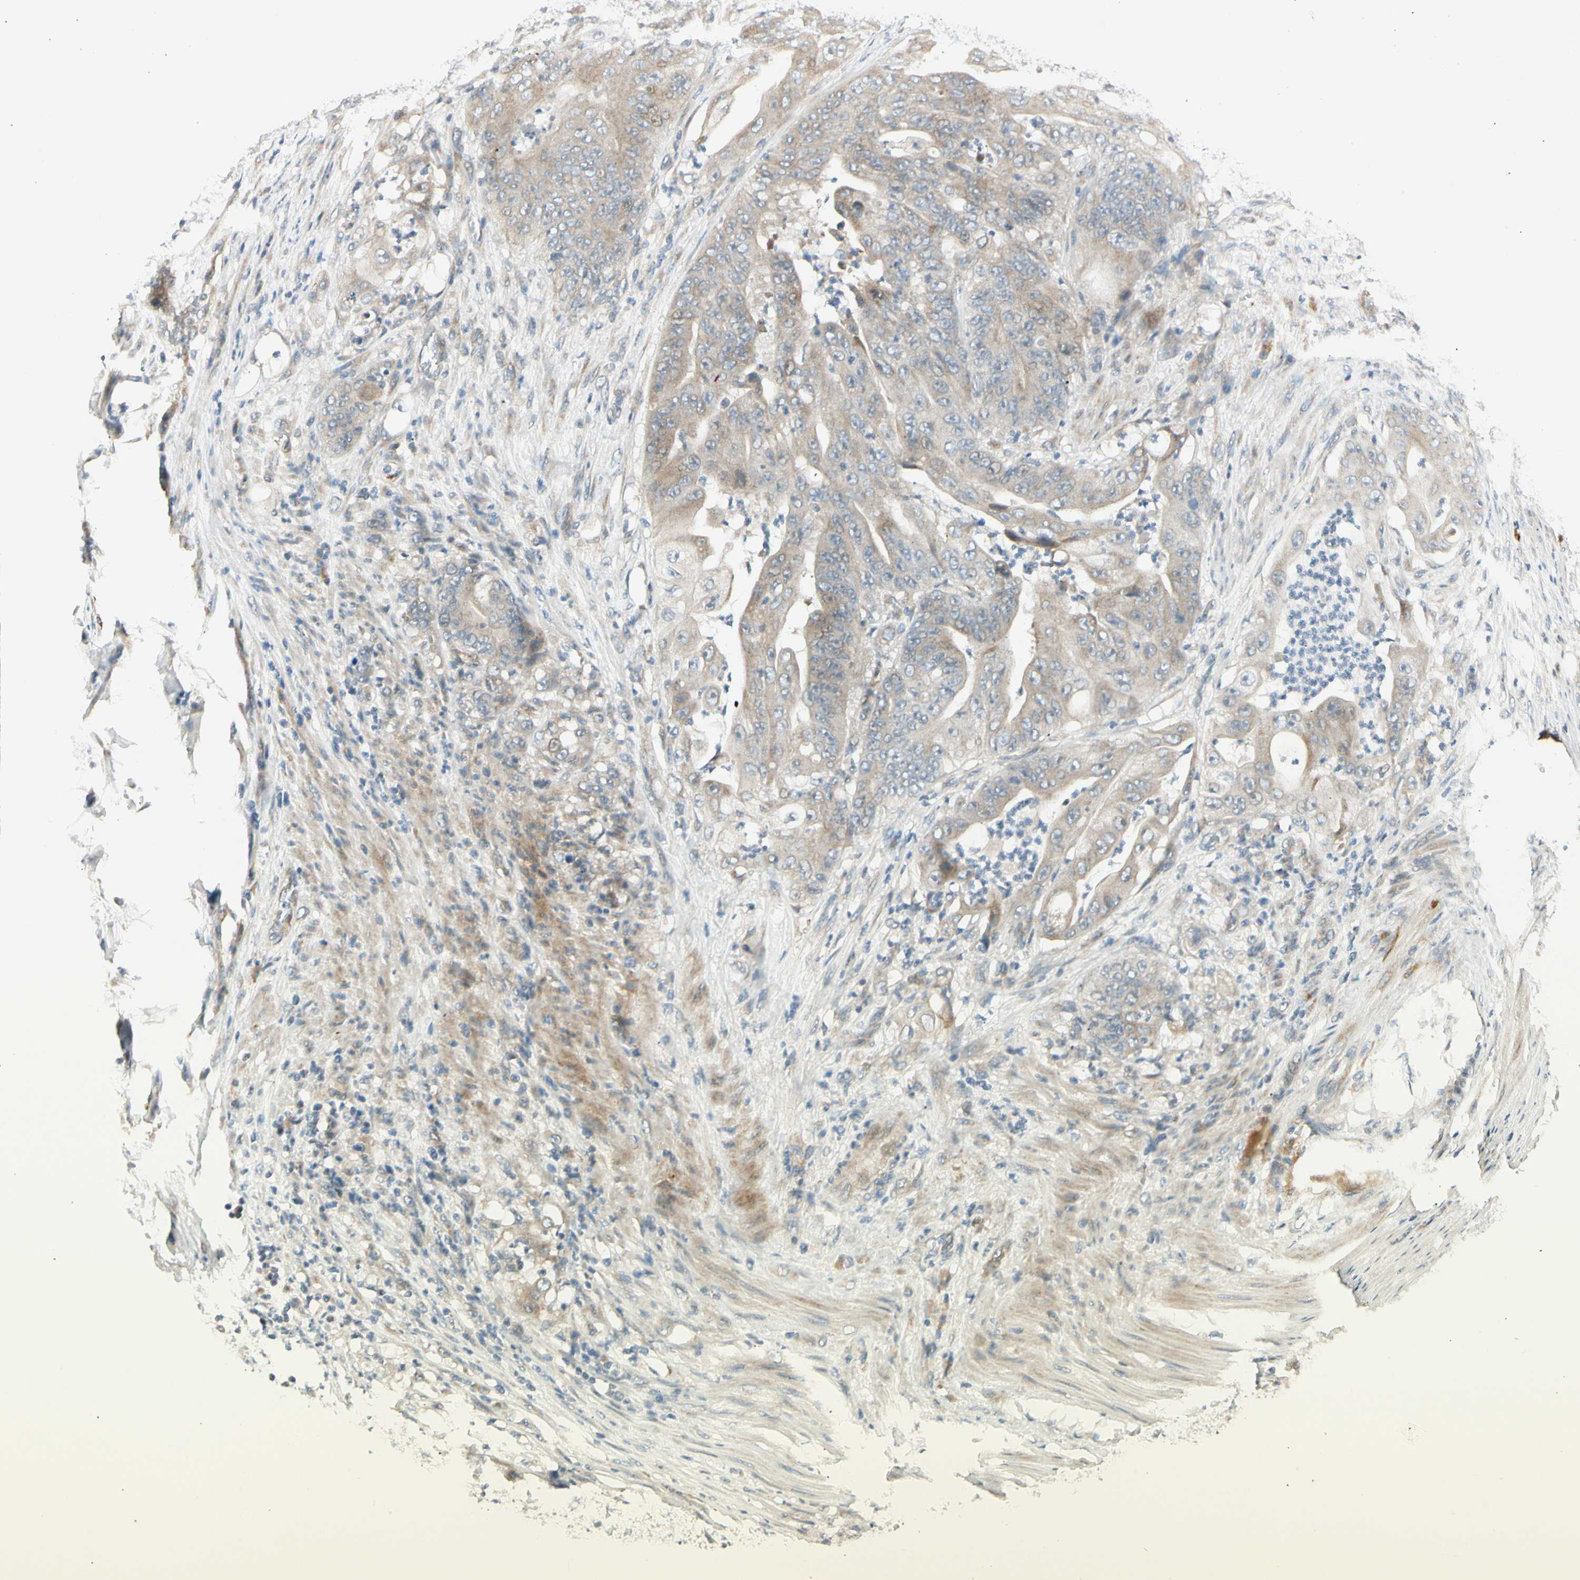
{"staining": {"intensity": "weak", "quantity": ">75%", "location": "cytoplasmic/membranous"}, "tissue": "stomach cancer", "cell_type": "Tumor cells", "image_type": "cancer", "snomed": [{"axis": "morphology", "description": "Adenocarcinoma, NOS"}, {"axis": "topography", "description": "Stomach"}], "caption": "Immunohistochemical staining of human adenocarcinoma (stomach) reveals low levels of weak cytoplasmic/membranous staining in approximately >75% of tumor cells.", "gene": "PCDHB15", "patient": {"sex": "female", "age": 73}}